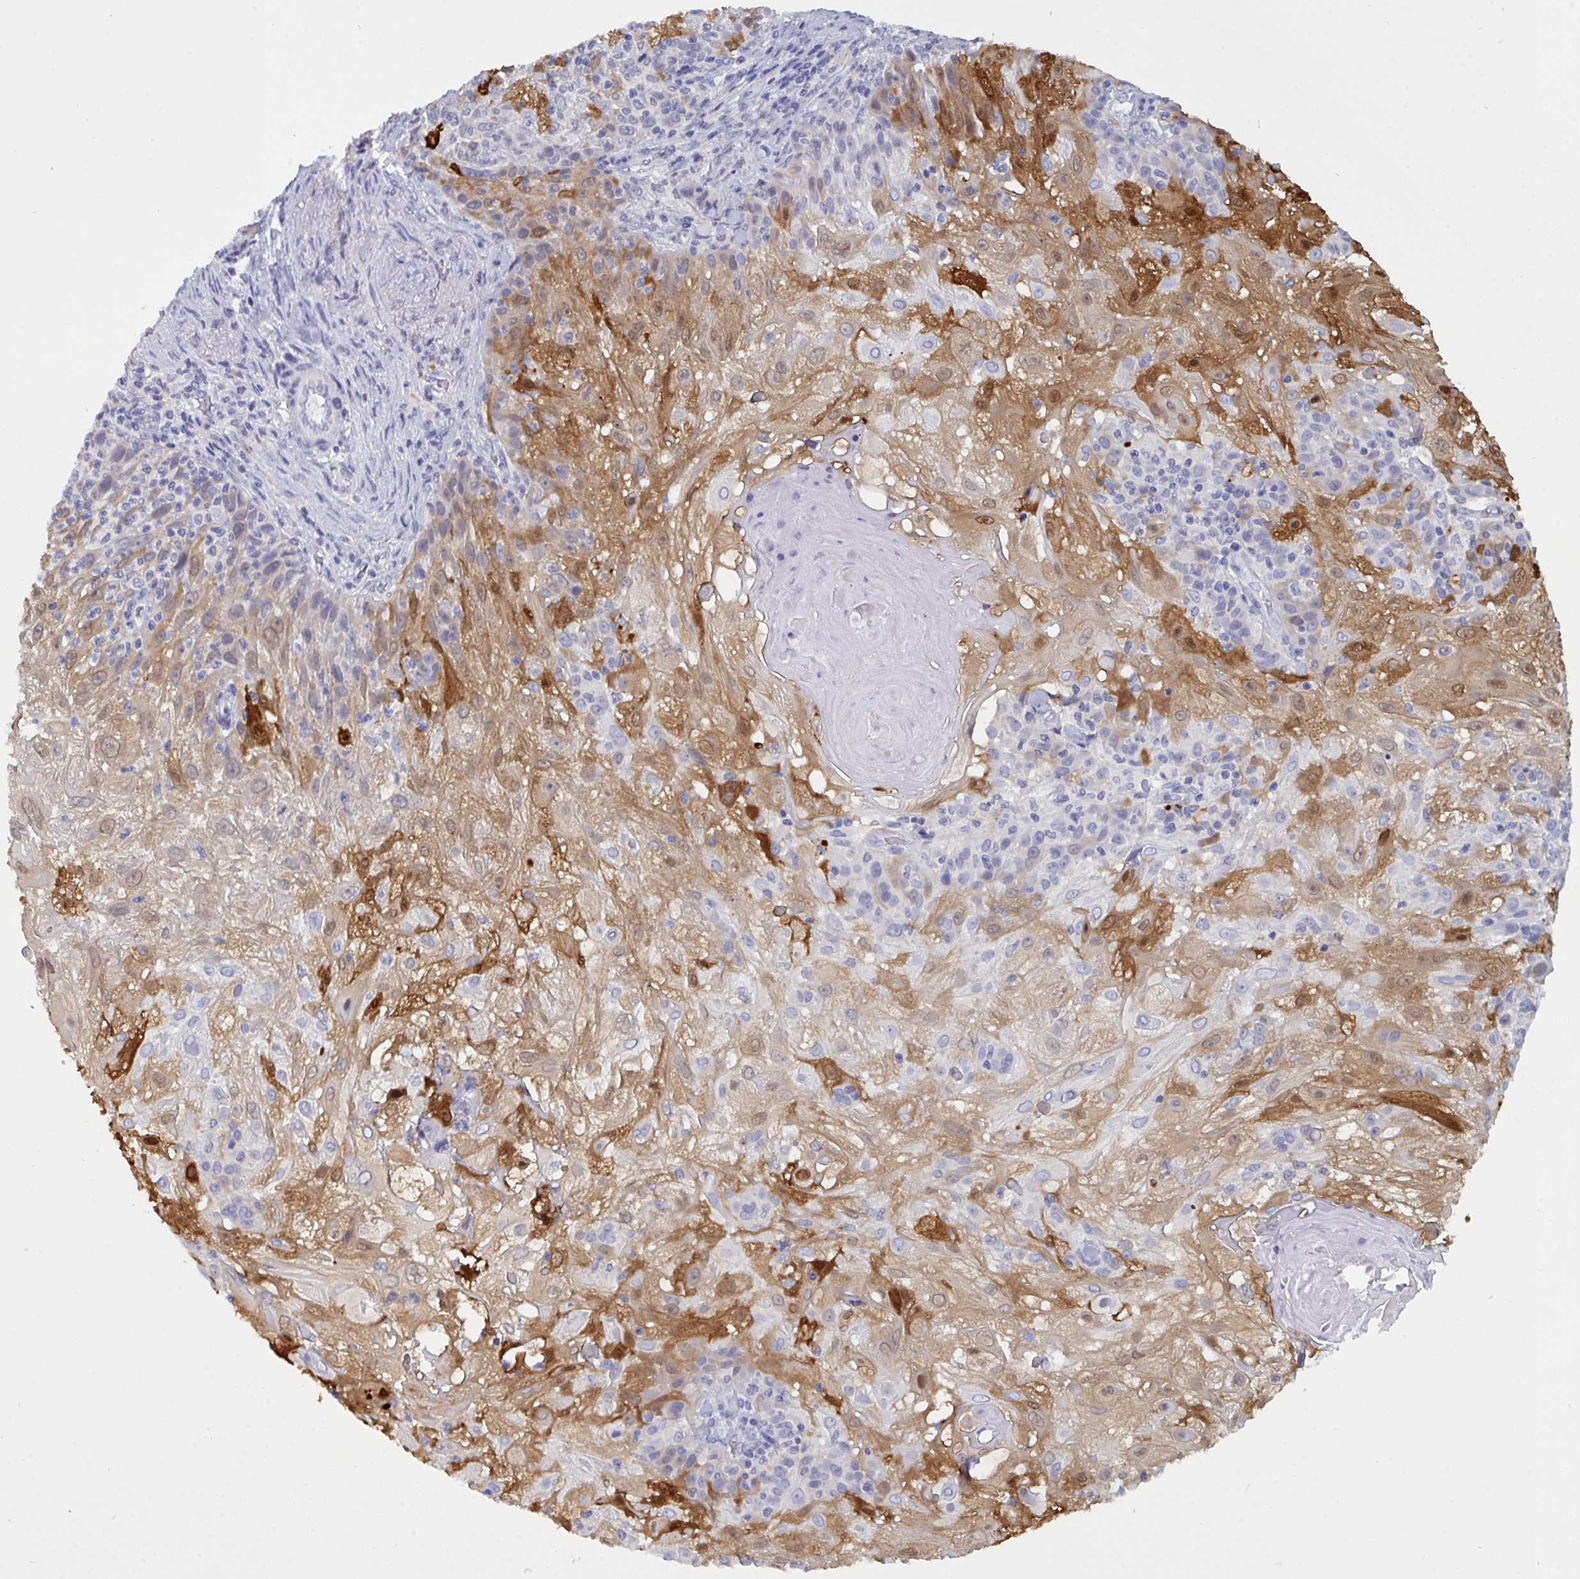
{"staining": {"intensity": "moderate", "quantity": "25%-75%", "location": "cytoplasmic/membranous,nuclear"}, "tissue": "skin cancer", "cell_type": "Tumor cells", "image_type": "cancer", "snomed": [{"axis": "morphology", "description": "Normal tissue, NOS"}, {"axis": "morphology", "description": "Squamous cell carcinoma, NOS"}, {"axis": "topography", "description": "Skin"}], "caption": "Skin cancer (squamous cell carcinoma) stained with a protein marker exhibits moderate staining in tumor cells.", "gene": "SERPINB13", "patient": {"sex": "female", "age": 83}}